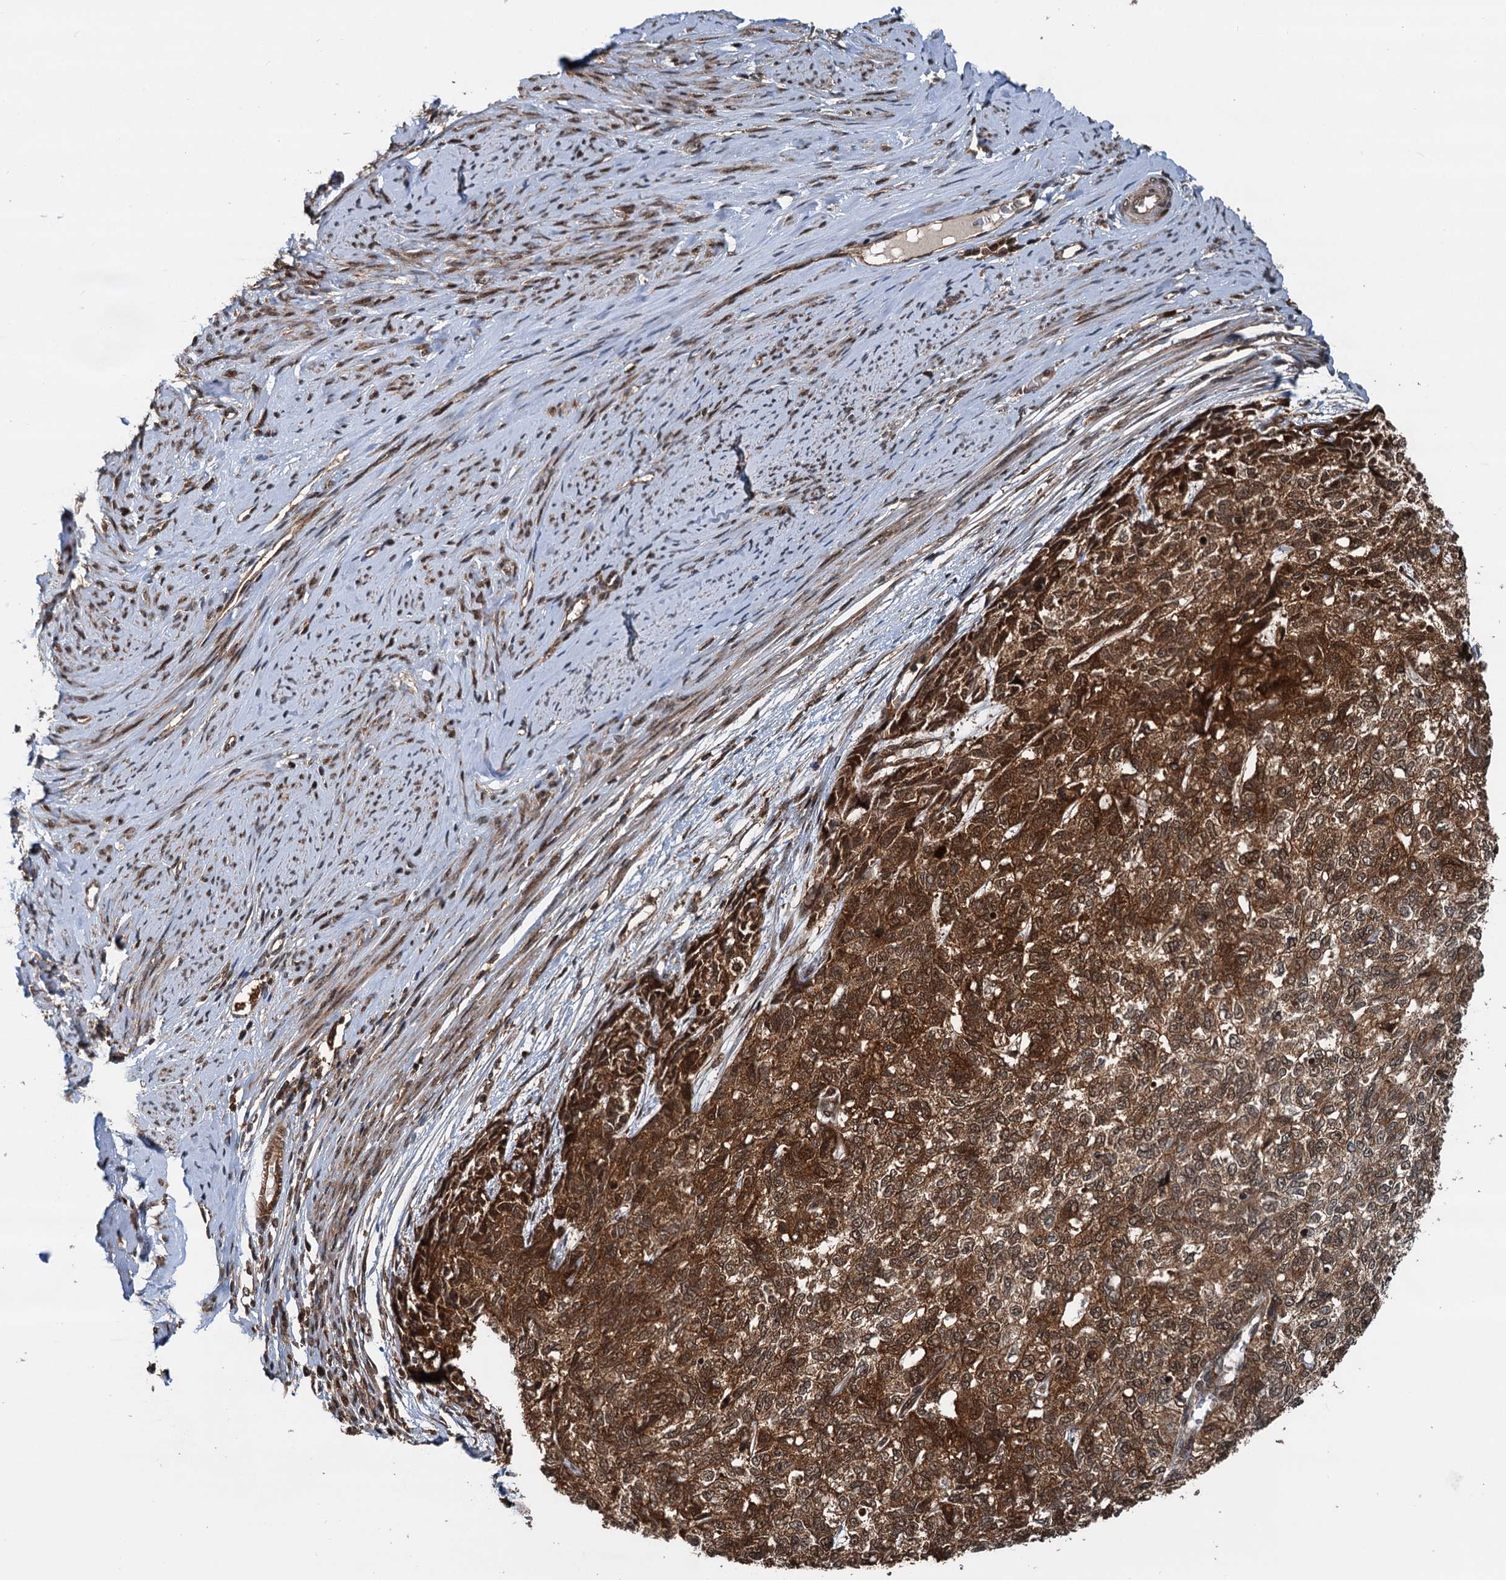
{"staining": {"intensity": "strong", "quantity": ">75%", "location": "cytoplasmic/membranous,nuclear"}, "tissue": "cervical cancer", "cell_type": "Tumor cells", "image_type": "cancer", "snomed": [{"axis": "morphology", "description": "Squamous cell carcinoma, NOS"}, {"axis": "topography", "description": "Cervix"}], "caption": "Immunohistochemistry (IHC) (DAB) staining of cervical cancer shows strong cytoplasmic/membranous and nuclear protein positivity in about >75% of tumor cells. The protein of interest is stained brown, and the nuclei are stained in blue (DAB IHC with brightfield microscopy, high magnification).", "gene": "STUB1", "patient": {"sex": "female", "age": 63}}